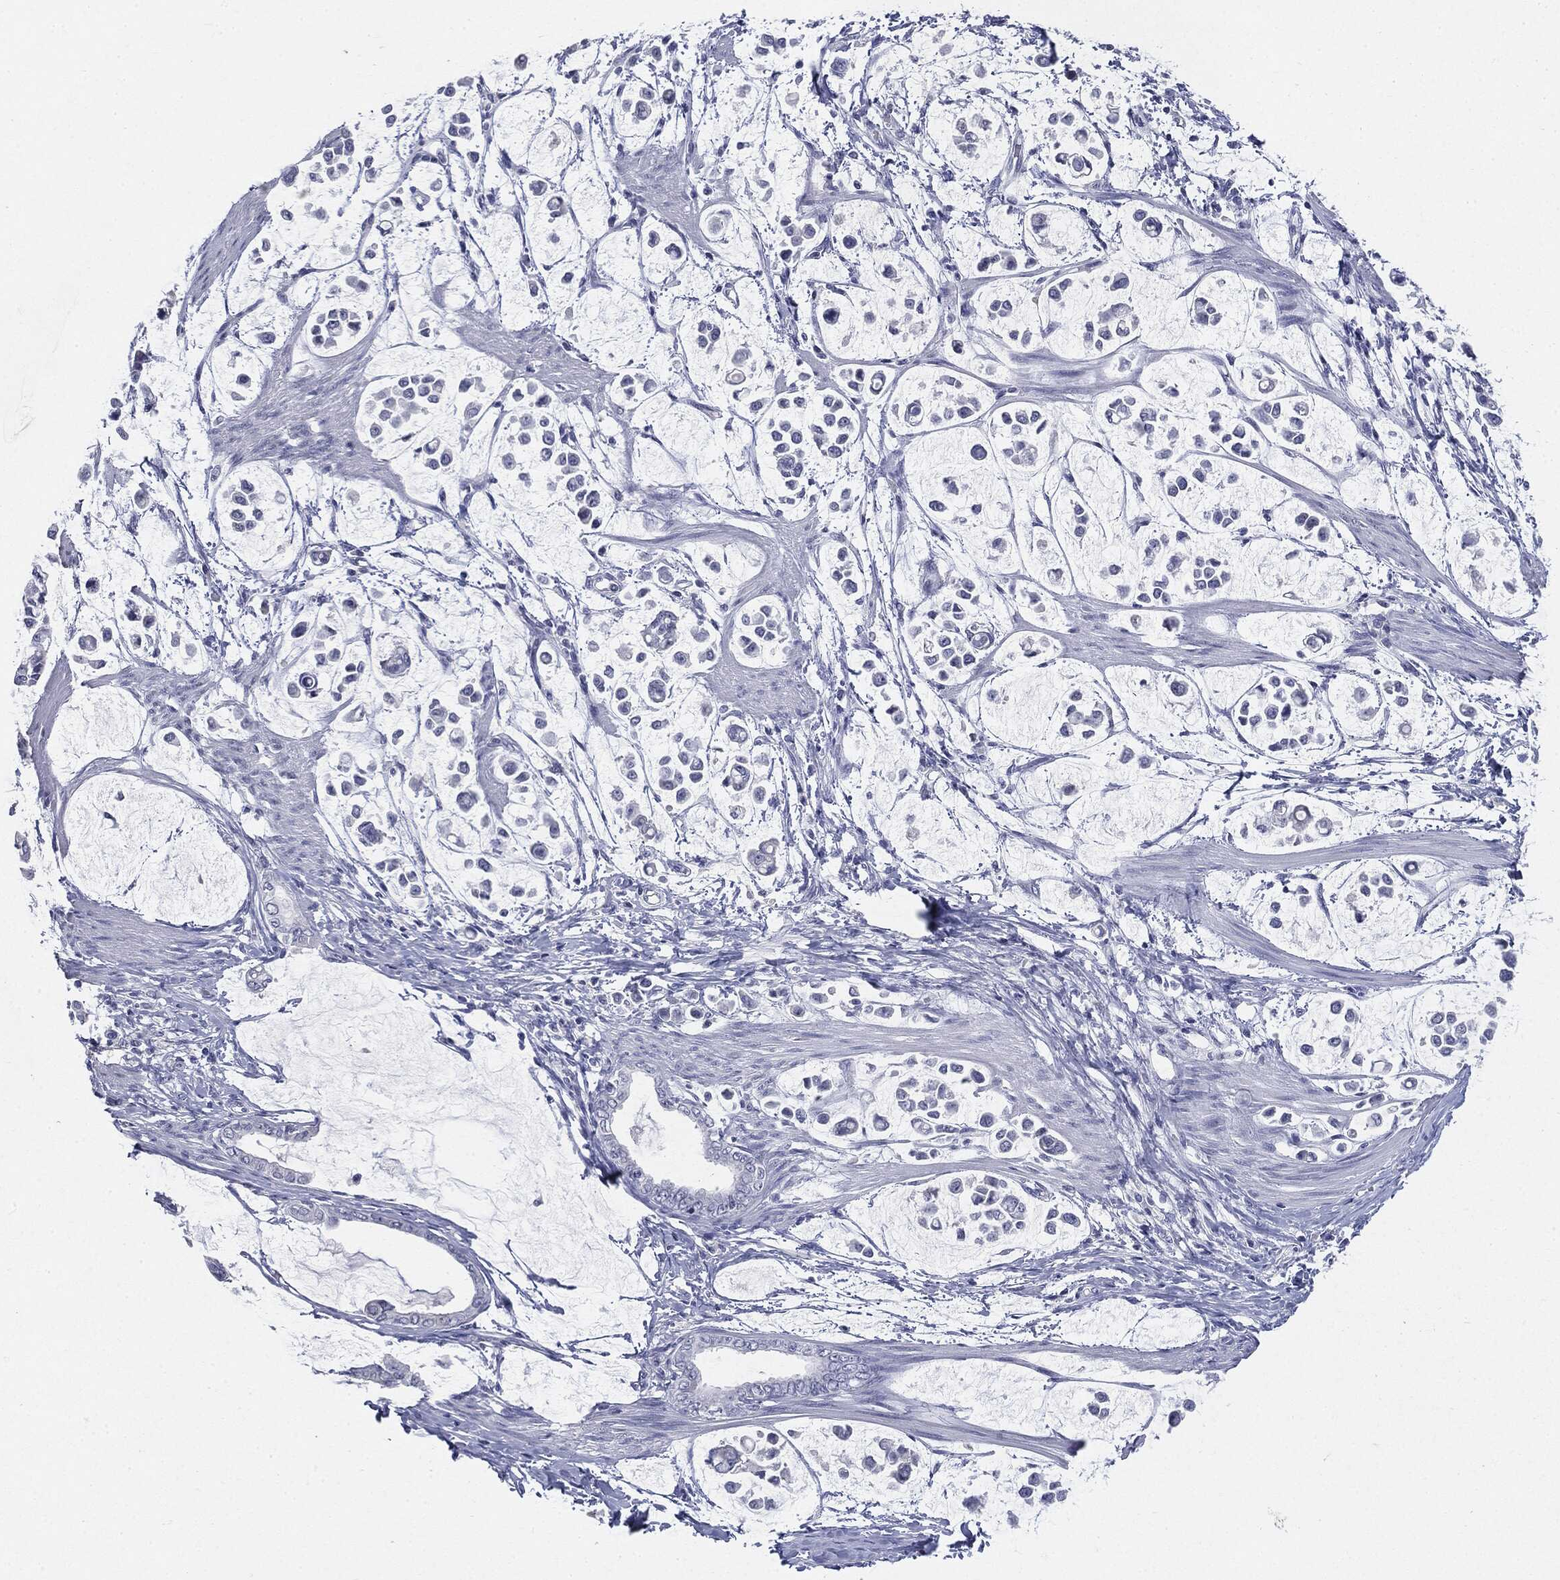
{"staining": {"intensity": "negative", "quantity": "none", "location": "none"}, "tissue": "stomach cancer", "cell_type": "Tumor cells", "image_type": "cancer", "snomed": [{"axis": "morphology", "description": "Adenocarcinoma, NOS"}, {"axis": "topography", "description": "Stomach"}], "caption": "Tumor cells show no significant expression in stomach adenocarcinoma.", "gene": "CGB1", "patient": {"sex": "male", "age": 82}}